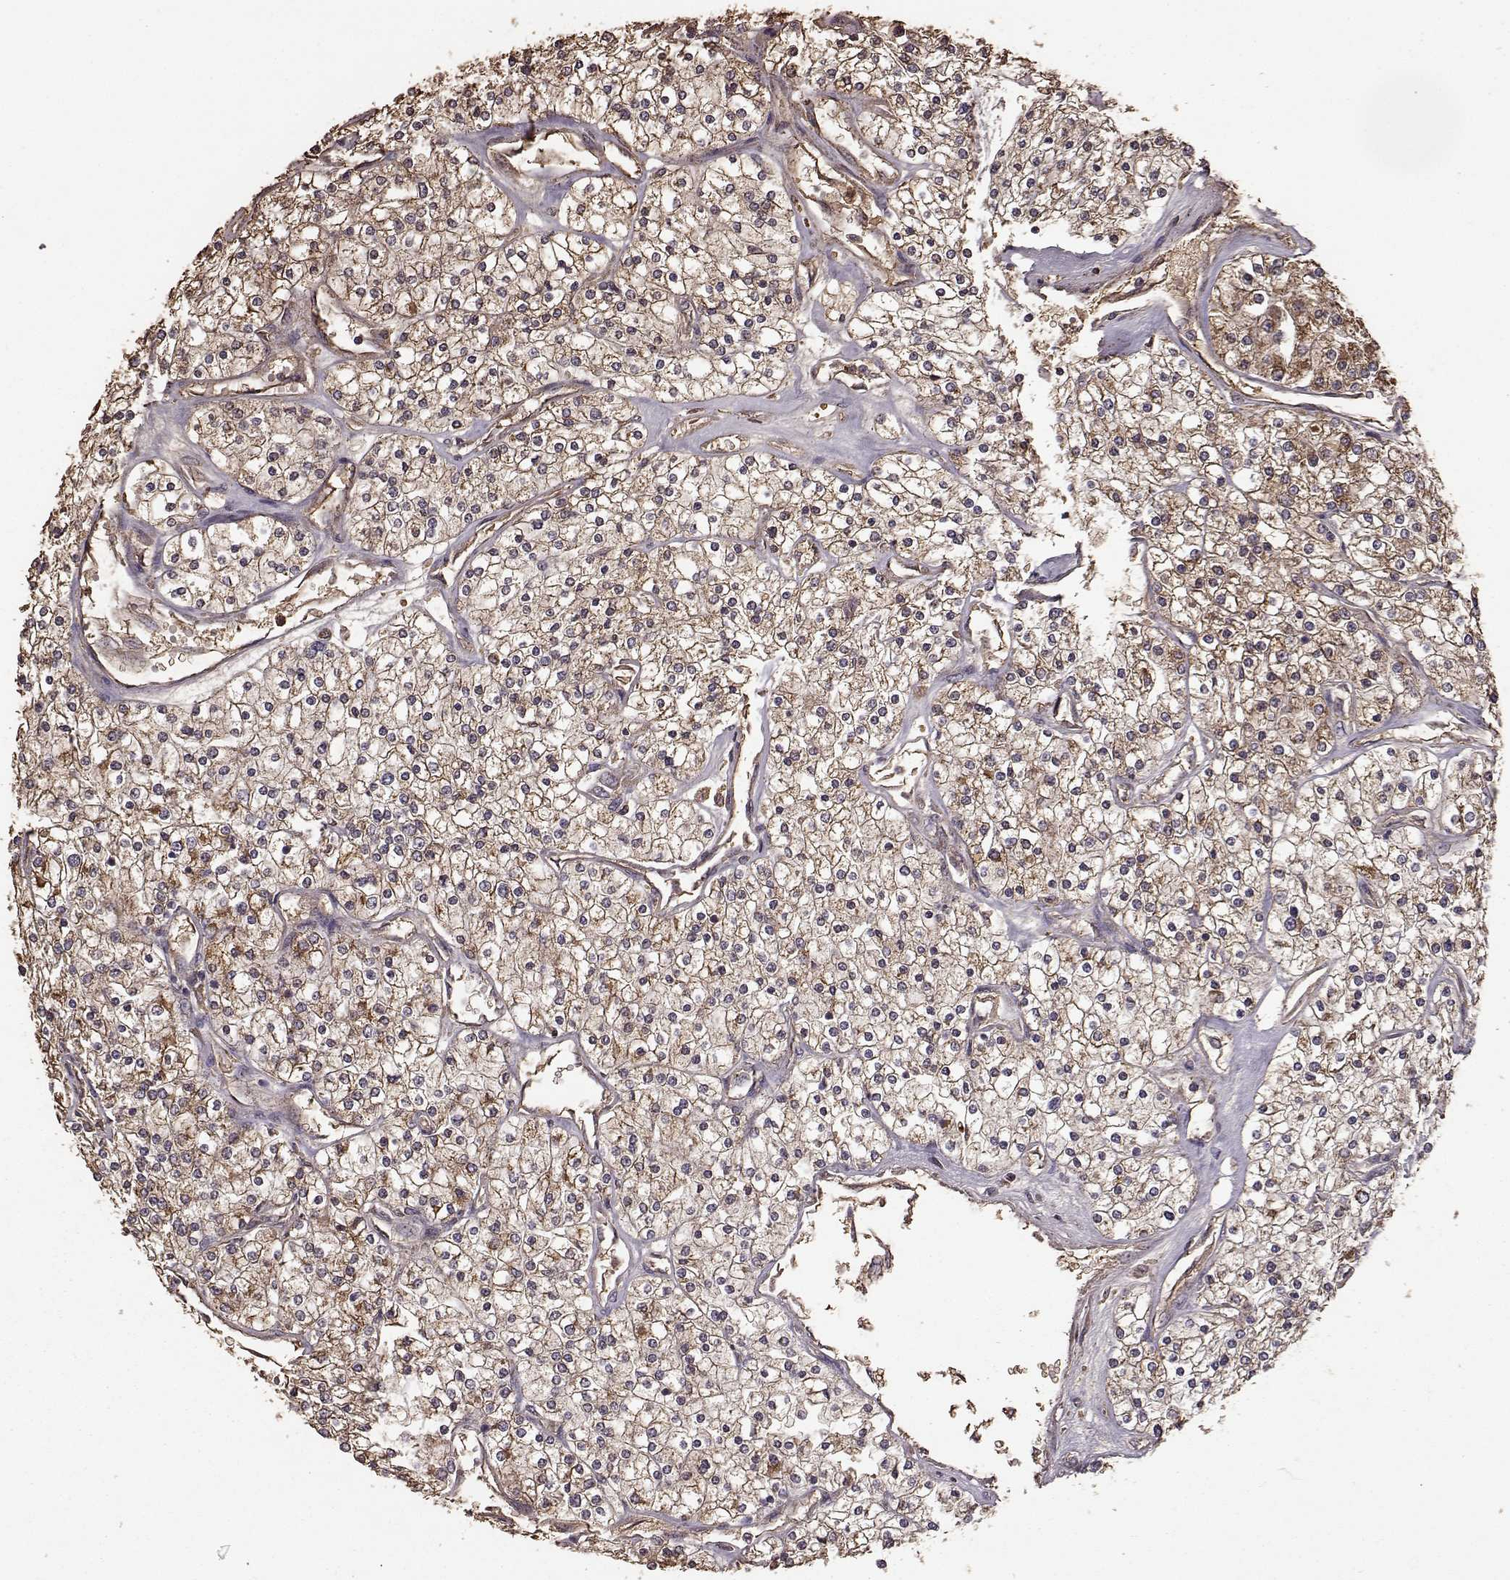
{"staining": {"intensity": "moderate", "quantity": ">75%", "location": "cytoplasmic/membranous"}, "tissue": "renal cancer", "cell_type": "Tumor cells", "image_type": "cancer", "snomed": [{"axis": "morphology", "description": "Adenocarcinoma, NOS"}, {"axis": "topography", "description": "Kidney"}], "caption": "A brown stain highlights moderate cytoplasmic/membranous positivity of a protein in adenocarcinoma (renal) tumor cells.", "gene": "PTGES2", "patient": {"sex": "male", "age": 80}}